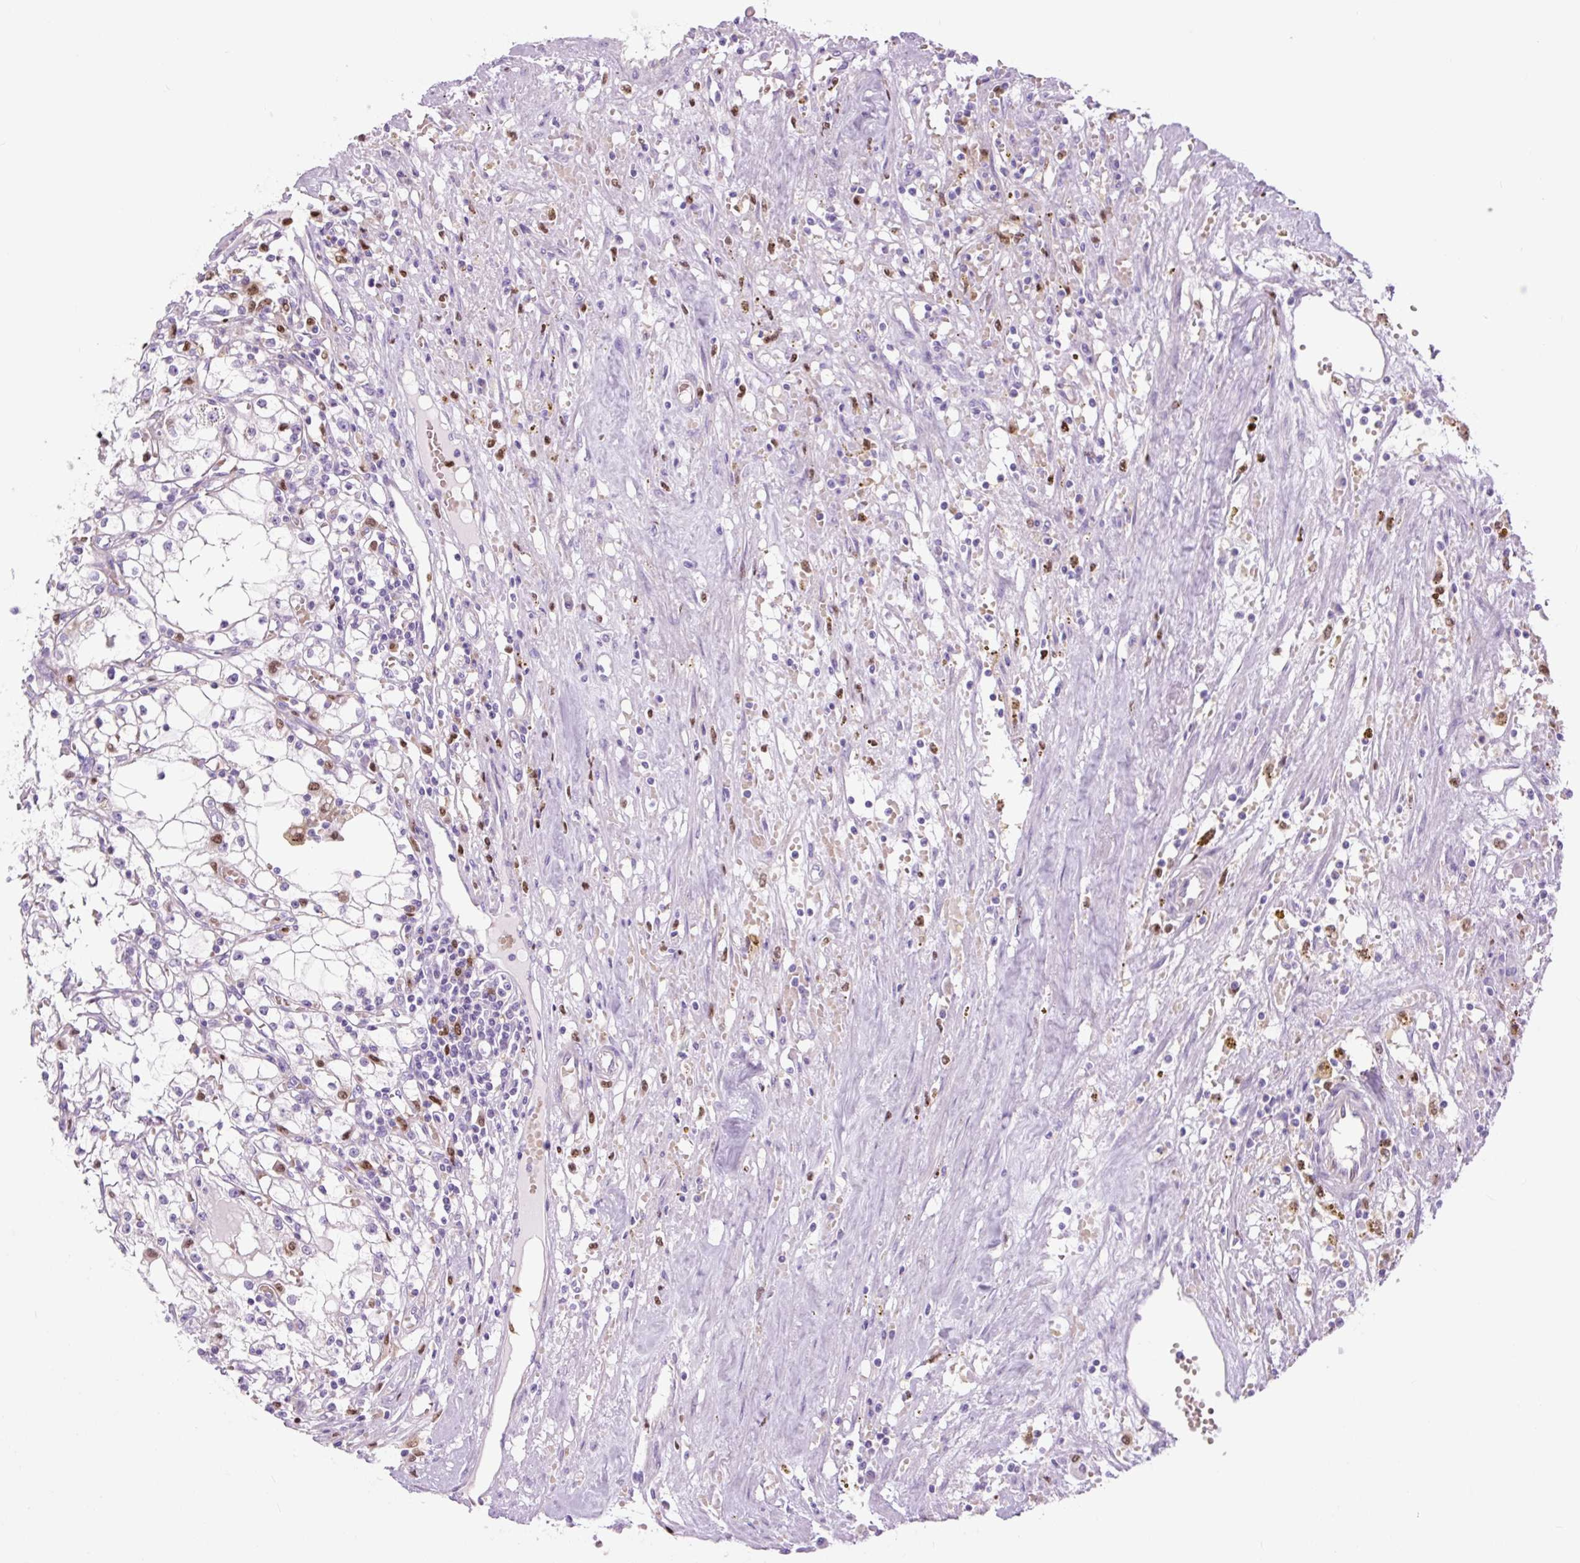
{"staining": {"intensity": "negative", "quantity": "none", "location": "none"}, "tissue": "renal cancer", "cell_type": "Tumor cells", "image_type": "cancer", "snomed": [{"axis": "morphology", "description": "Adenocarcinoma, NOS"}, {"axis": "topography", "description": "Kidney"}], "caption": "Photomicrograph shows no protein staining in tumor cells of adenocarcinoma (renal) tissue.", "gene": "SPI1", "patient": {"sex": "male", "age": 56}}